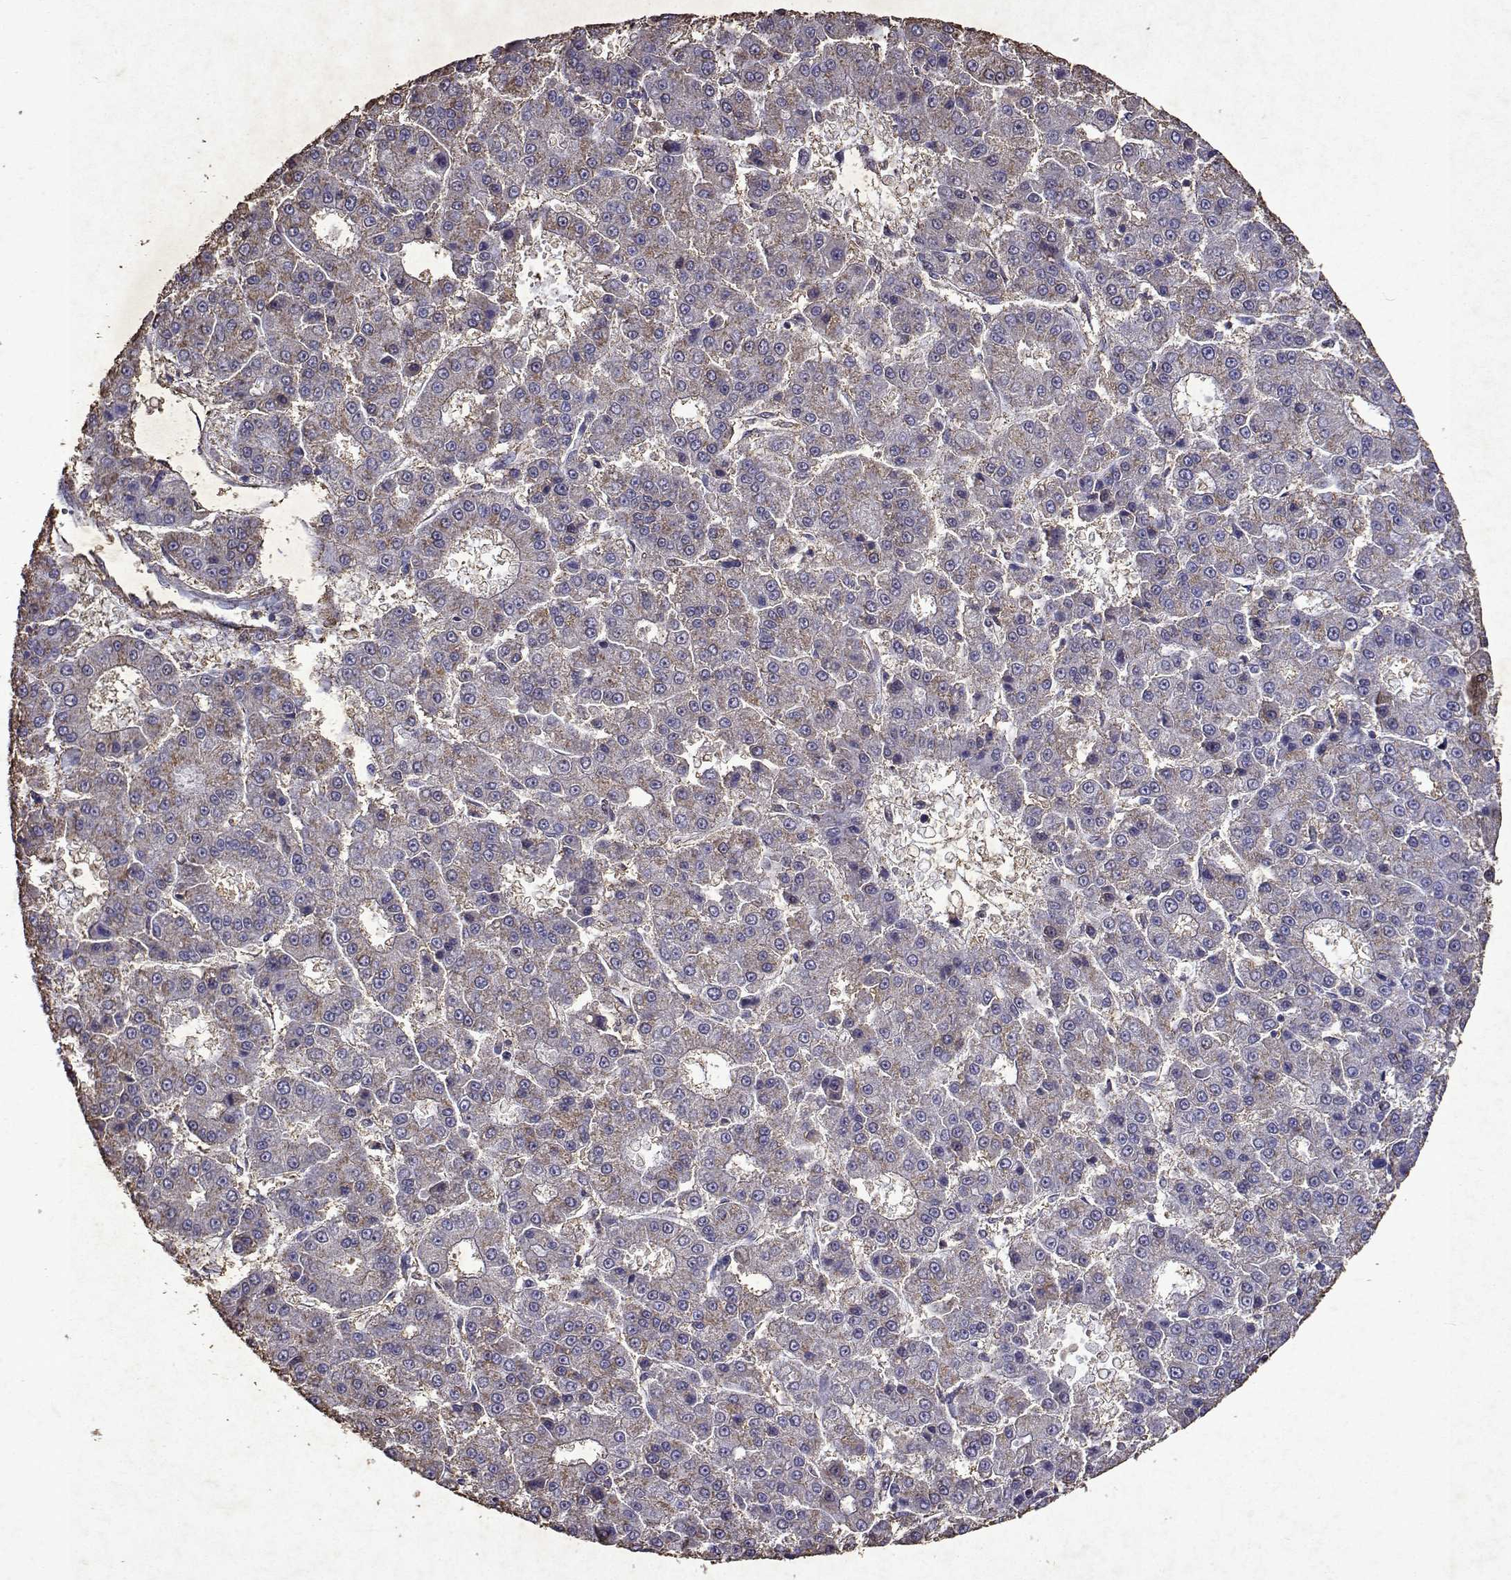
{"staining": {"intensity": "weak", "quantity": "25%-75%", "location": "cytoplasmic/membranous"}, "tissue": "liver cancer", "cell_type": "Tumor cells", "image_type": "cancer", "snomed": [{"axis": "morphology", "description": "Carcinoma, Hepatocellular, NOS"}, {"axis": "topography", "description": "Liver"}], "caption": "There is low levels of weak cytoplasmic/membranous positivity in tumor cells of liver cancer (hepatocellular carcinoma), as demonstrated by immunohistochemical staining (brown color).", "gene": "DUSP28", "patient": {"sex": "male", "age": 70}}